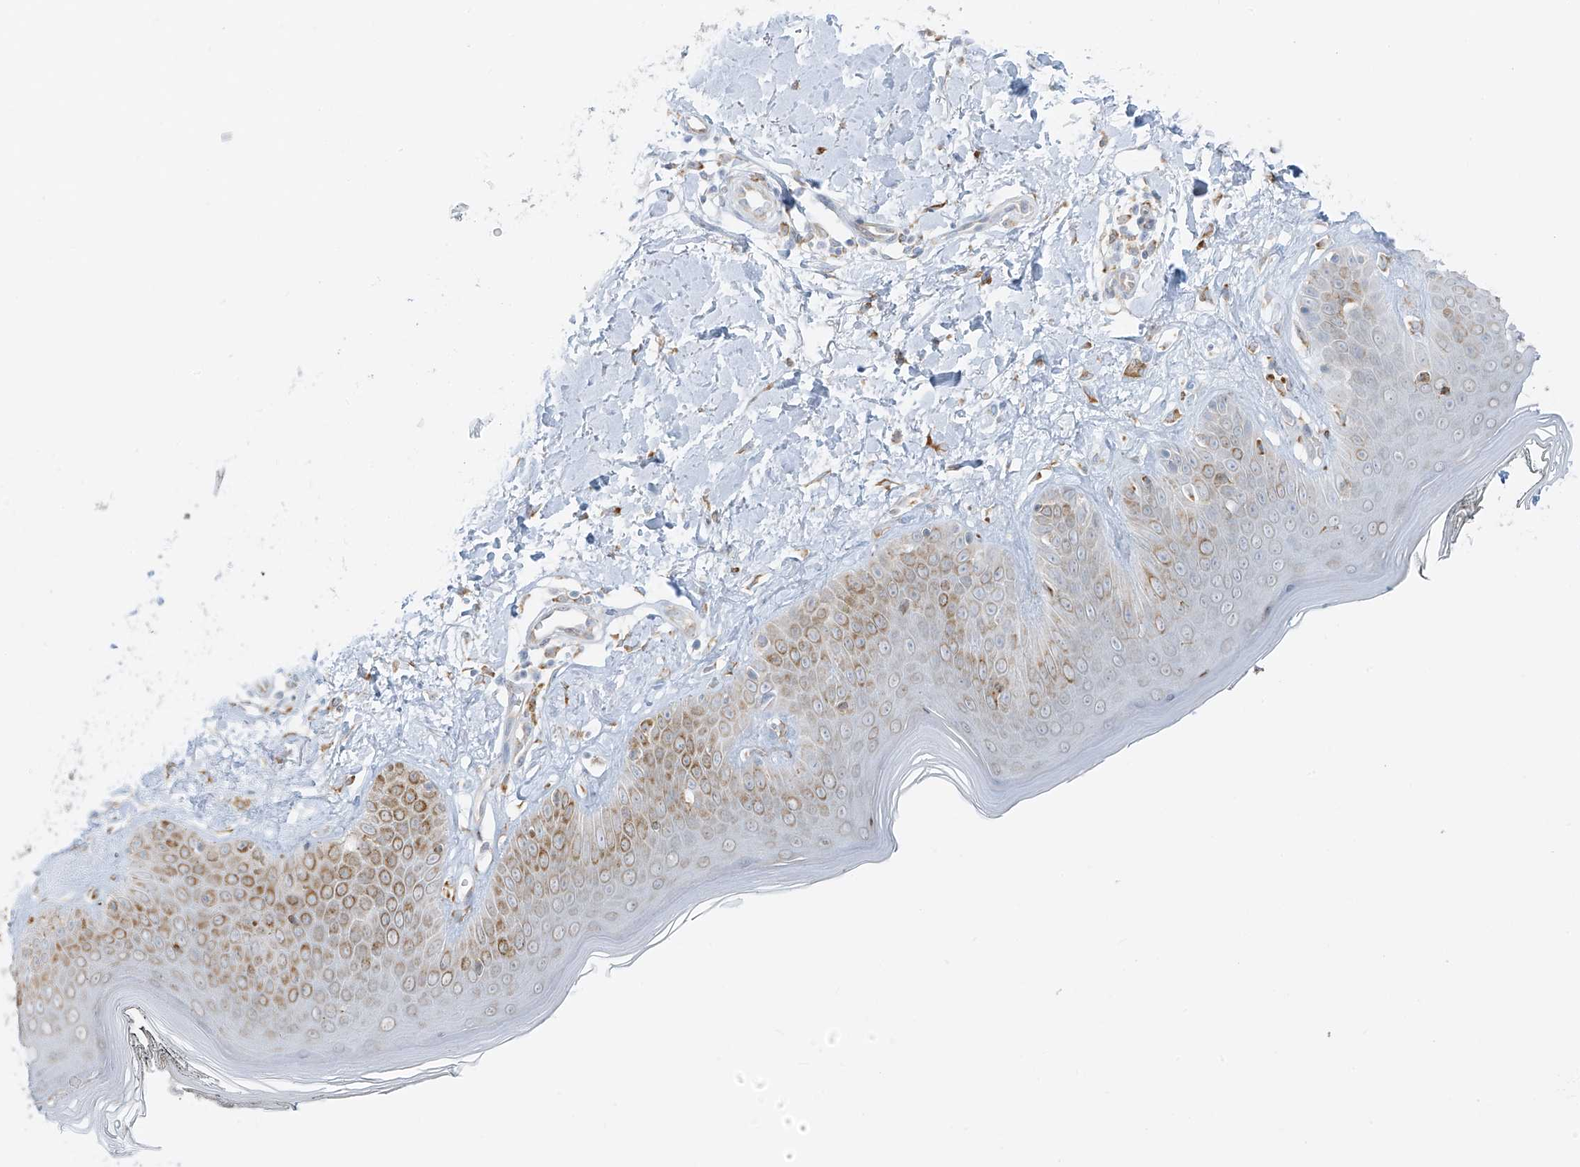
{"staining": {"intensity": "moderate", "quantity": ">75%", "location": "cytoplasmic/membranous"}, "tissue": "skin", "cell_type": "Fibroblasts", "image_type": "normal", "snomed": [{"axis": "morphology", "description": "Normal tissue, NOS"}, {"axis": "topography", "description": "Skin"}], "caption": "Immunohistochemical staining of benign skin shows moderate cytoplasmic/membranous protein staining in approximately >75% of fibroblasts. (DAB = brown stain, brightfield microscopy at high magnification).", "gene": "LRRC59", "patient": {"sex": "female", "age": 64}}